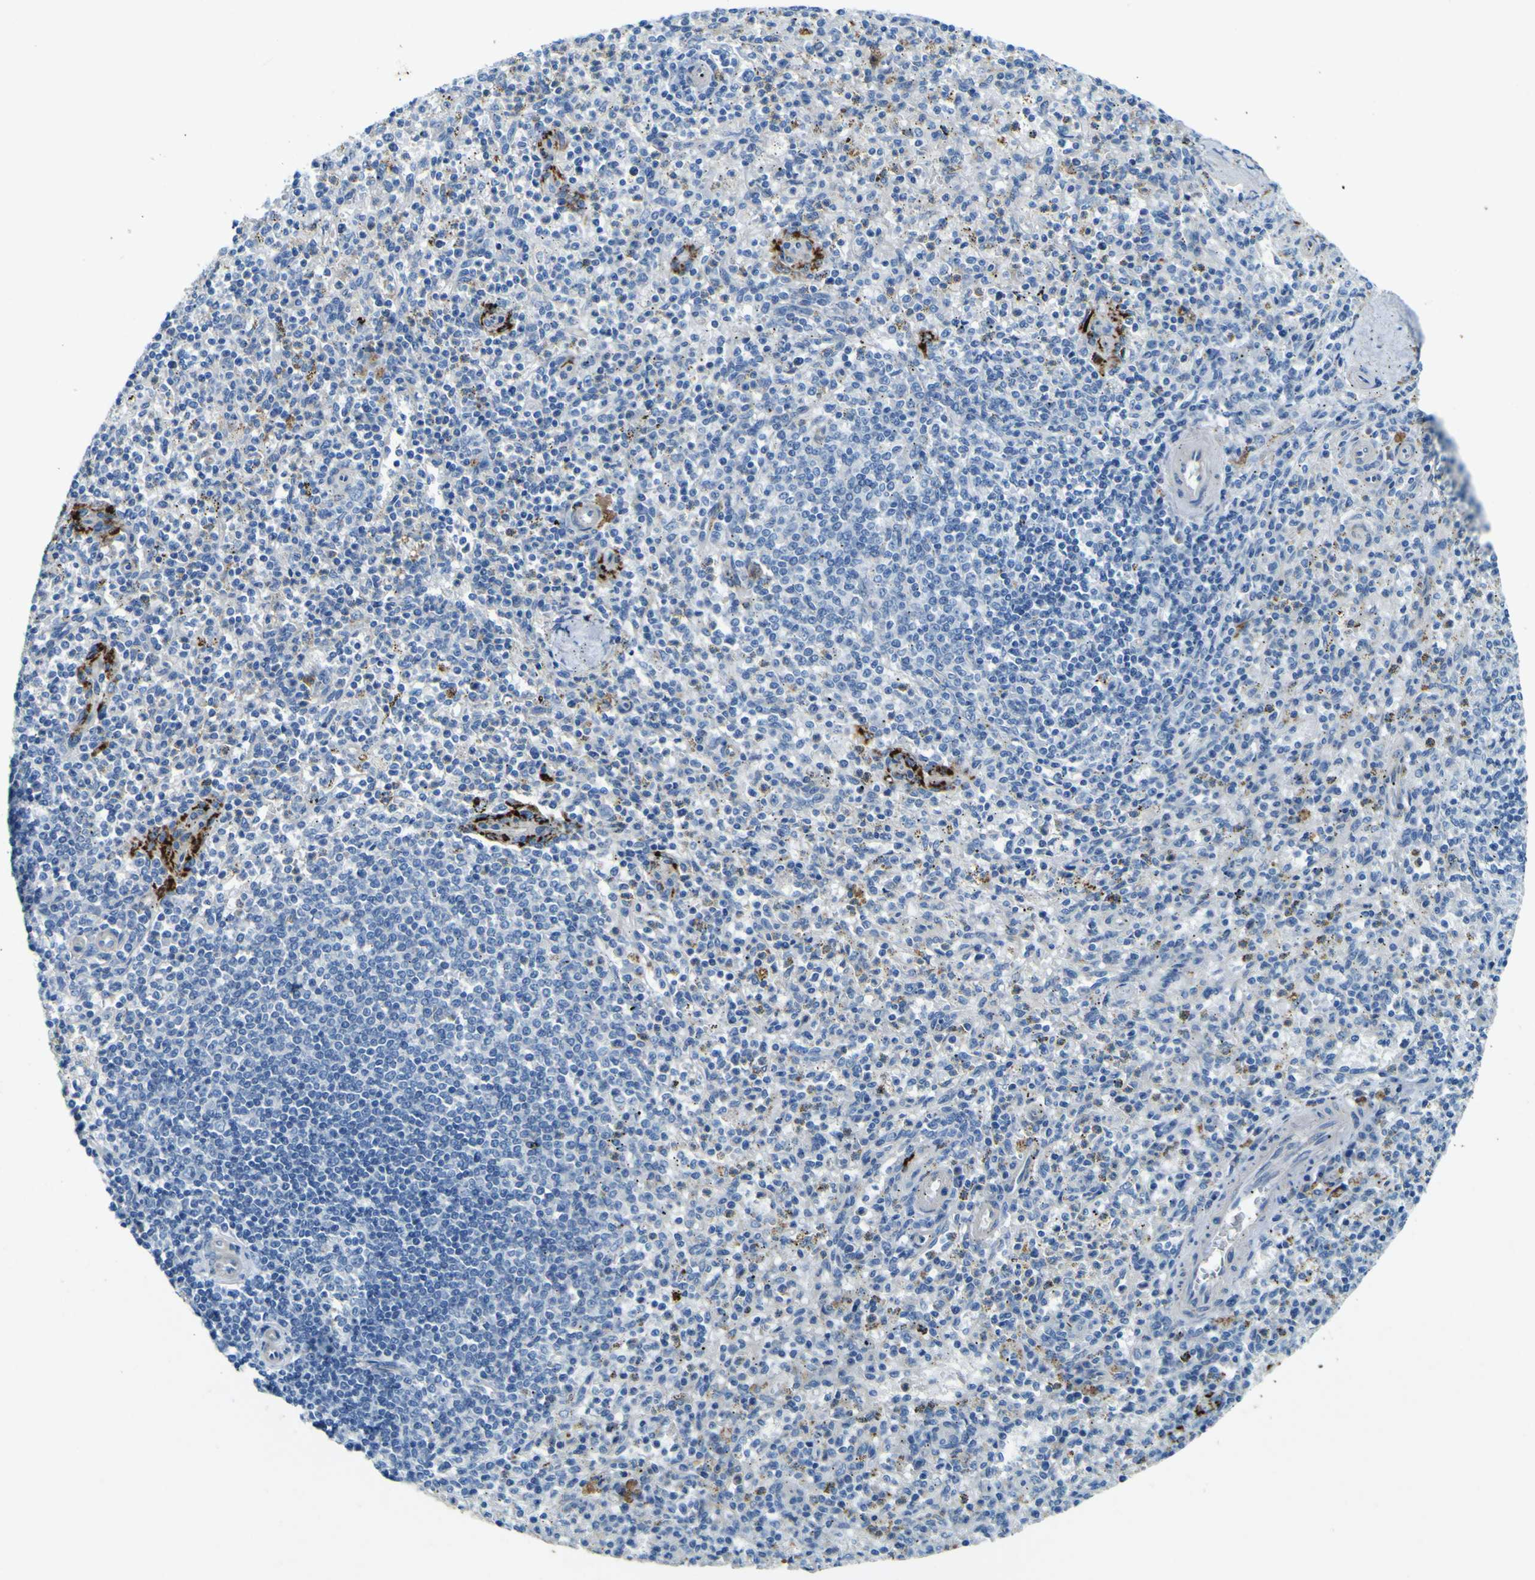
{"staining": {"intensity": "negative", "quantity": "none", "location": "none"}, "tissue": "spleen", "cell_type": "Cells in red pulp", "image_type": "normal", "snomed": [{"axis": "morphology", "description": "Normal tissue, NOS"}, {"axis": "topography", "description": "Spleen"}], "caption": "Immunohistochemistry (IHC) histopathology image of benign spleen stained for a protein (brown), which shows no expression in cells in red pulp.", "gene": "PDE9A", "patient": {"sex": "male", "age": 72}}